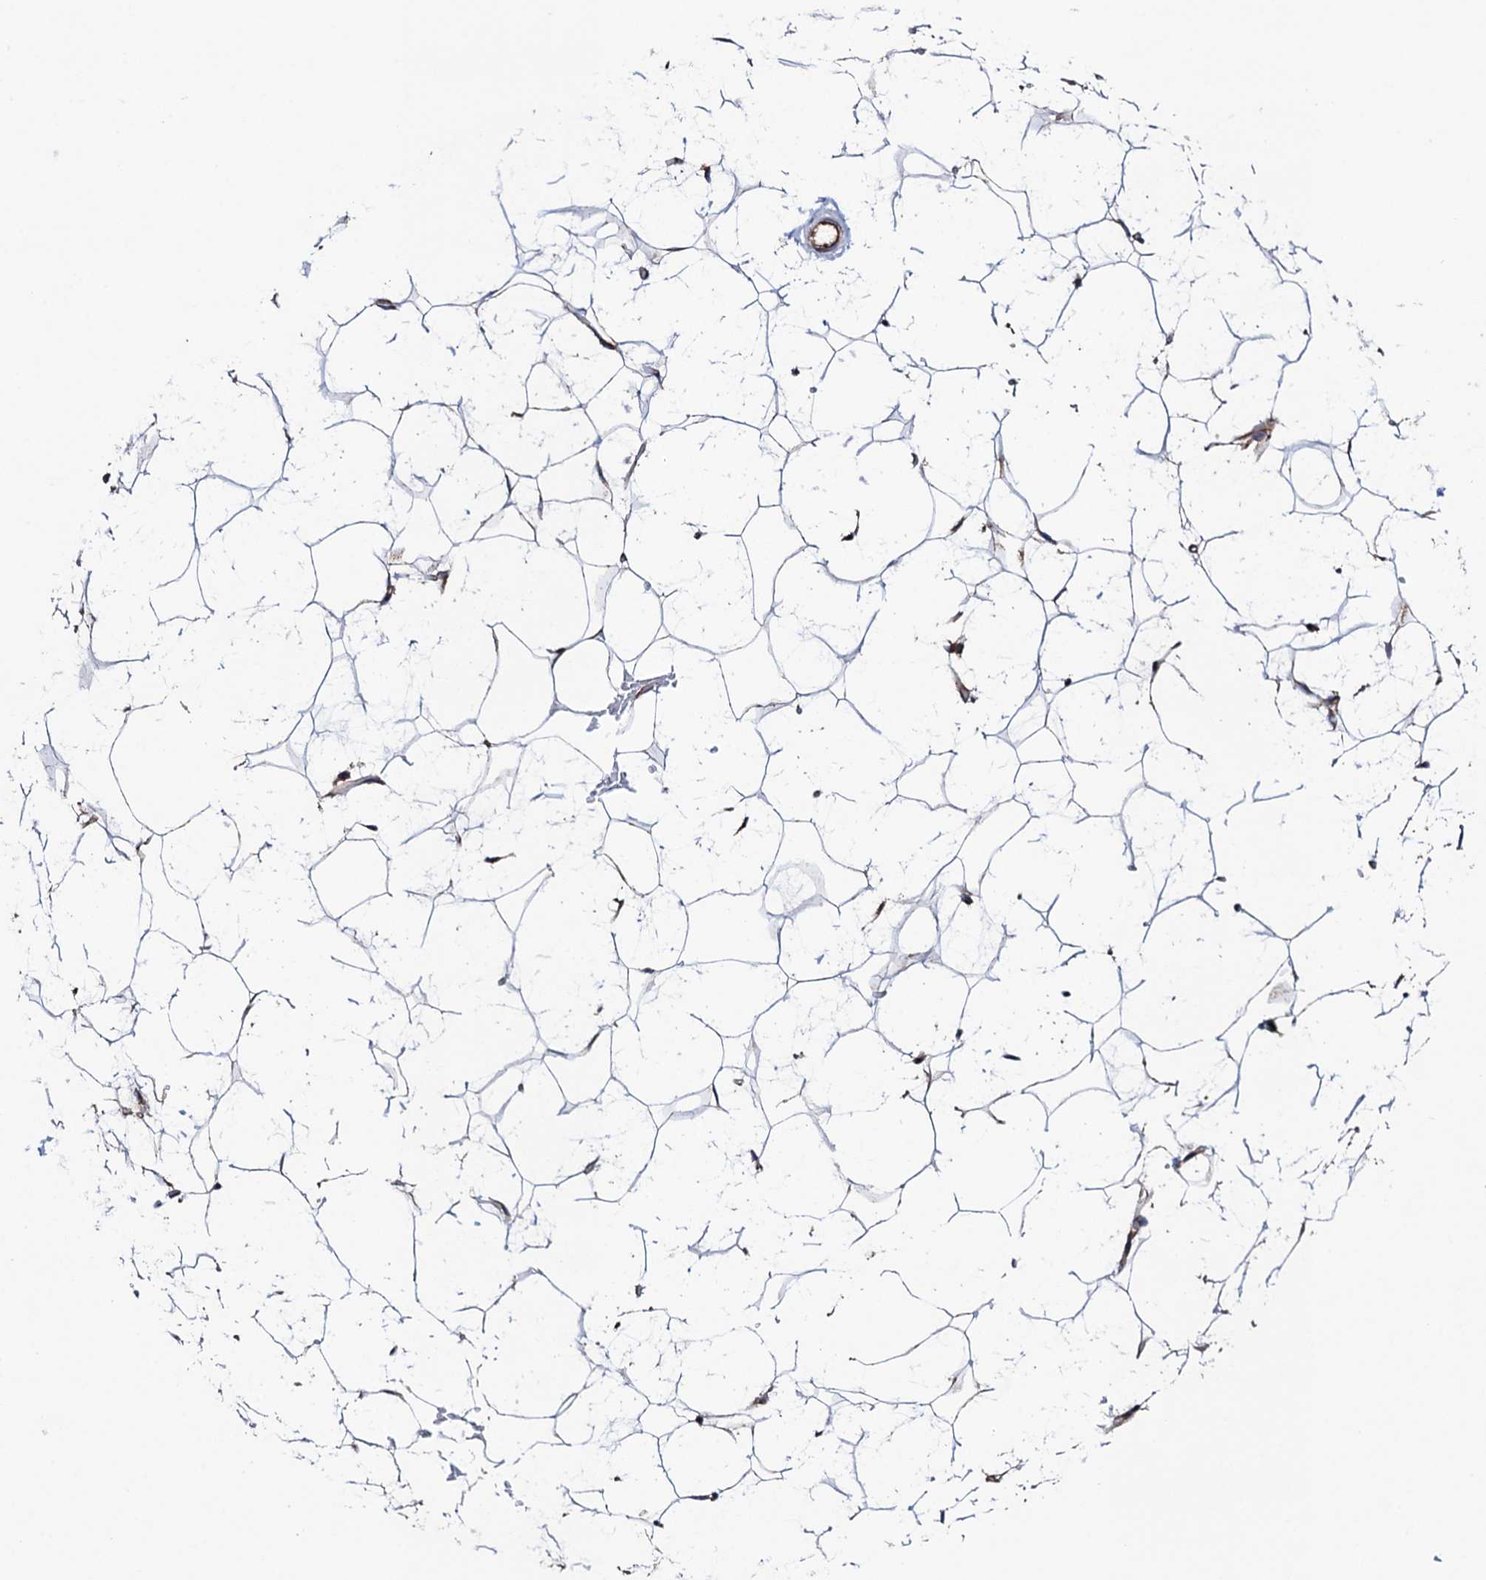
{"staining": {"intensity": "negative", "quantity": "none", "location": "none"}, "tissue": "adipose tissue", "cell_type": "Adipocytes", "image_type": "normal", "snomed": [{"axis": "morphology", "description": "Normal tissue, NOS"}, {"axis": "topography", "description": "Breast"}], "caption": "Adipocytes are negative for brown protein staining in unremarkable adipose tissue. The staining was performed using DAB (3,3'-diaminobenzidine) to visualize the protein expression in brown, while the nuclei were stained in blue with hematoxylin (Magnification: 20x).", "gene": "MTIF3", "patient": {"sex": "female", "age": 26}}